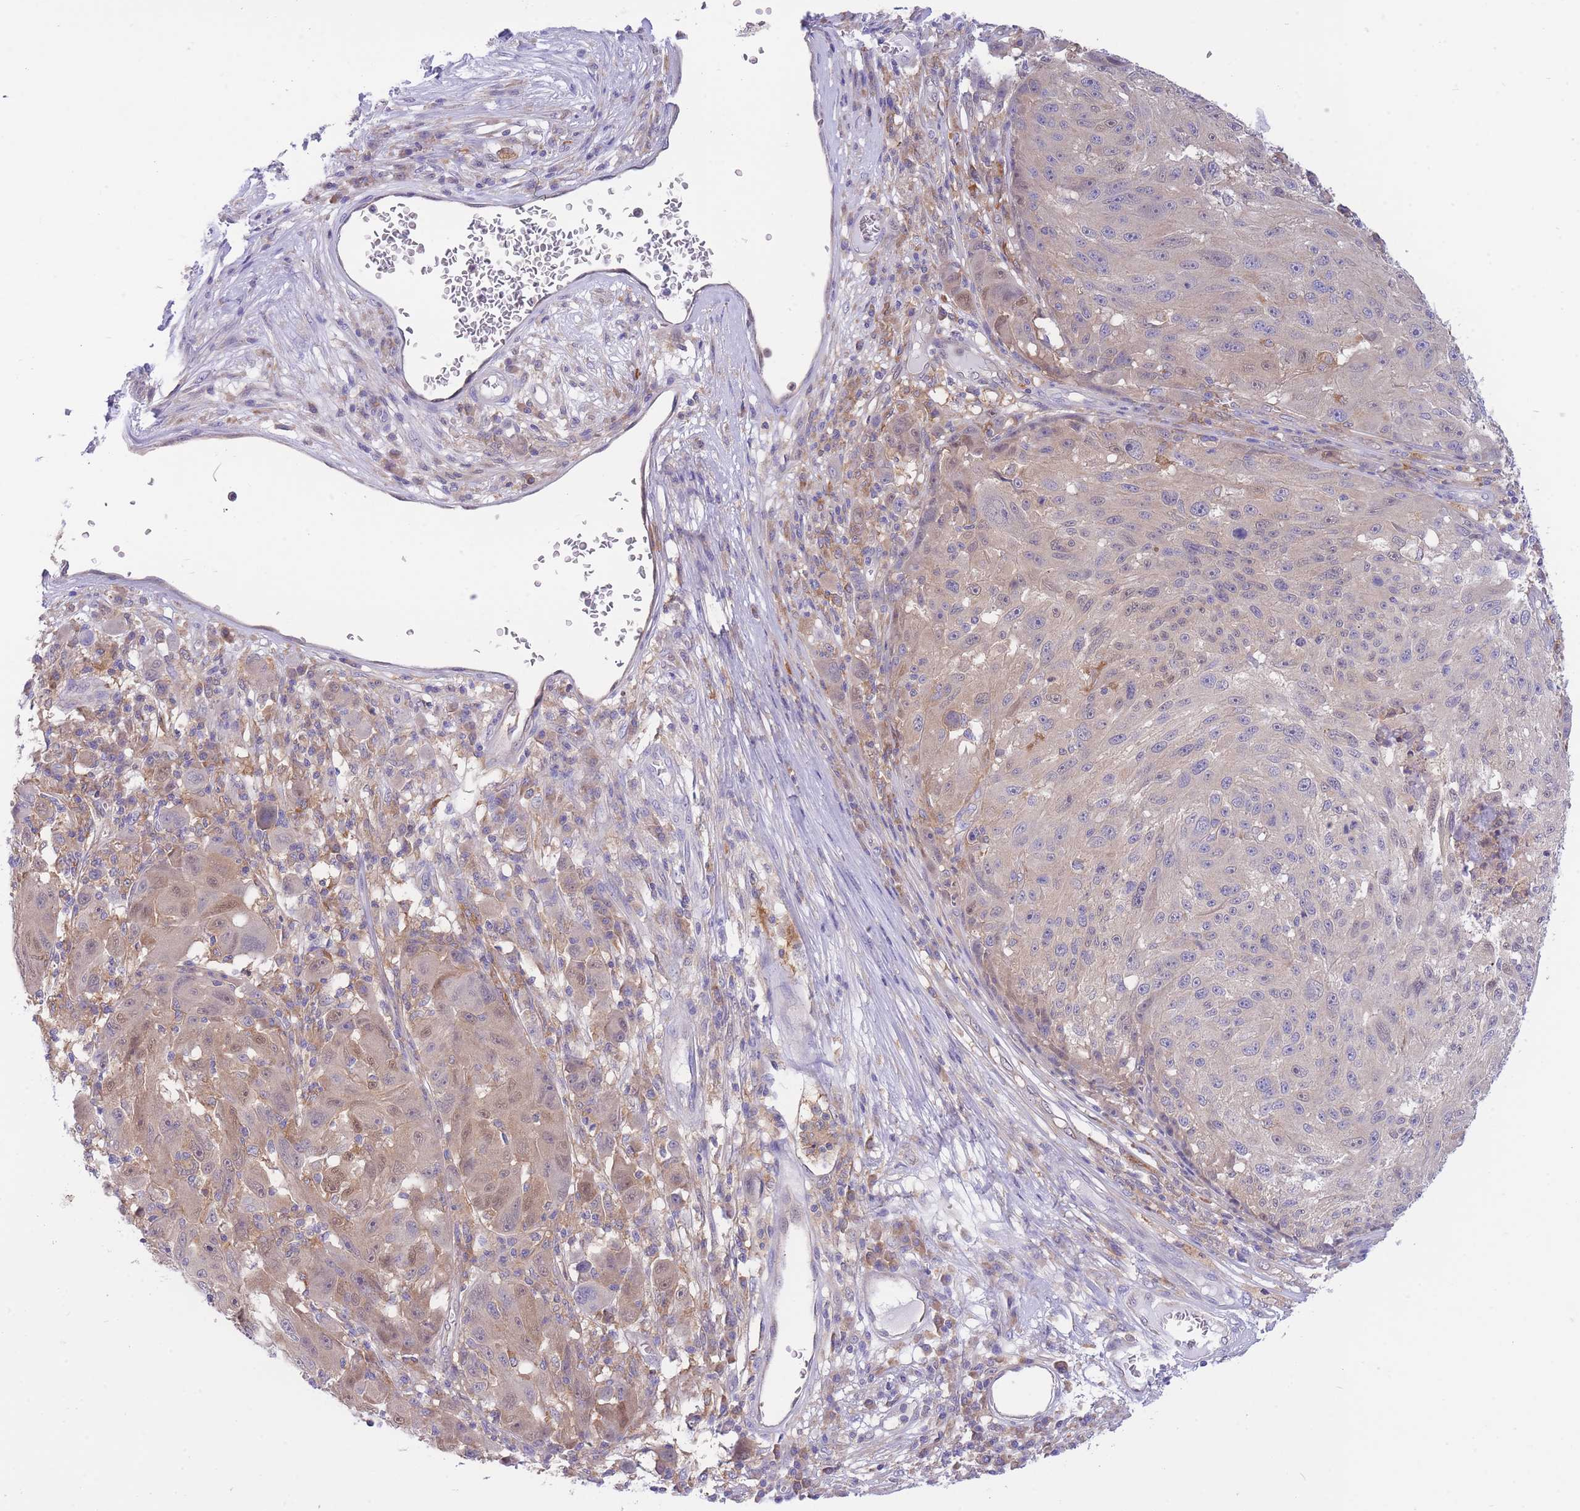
{"staining": {"intensity": "weak", "quantity": "<25%", "location": "cytoplasmic/membranous,nuclear"}, "tissue": "melanoma", "cell_type": "Tumor cells", "image_type": "cancer", "snomed": [{"axis": "morphology", "description": "Malignant melanoma, NOS"}, {"axis": "topography", "description": "Skin"}], "caption": "Micrograph shows no significant protein expression in tumor cells of malignant melanoma.", "gene": "NAMPT", "patient": {"sex": "male", "age": 53}}